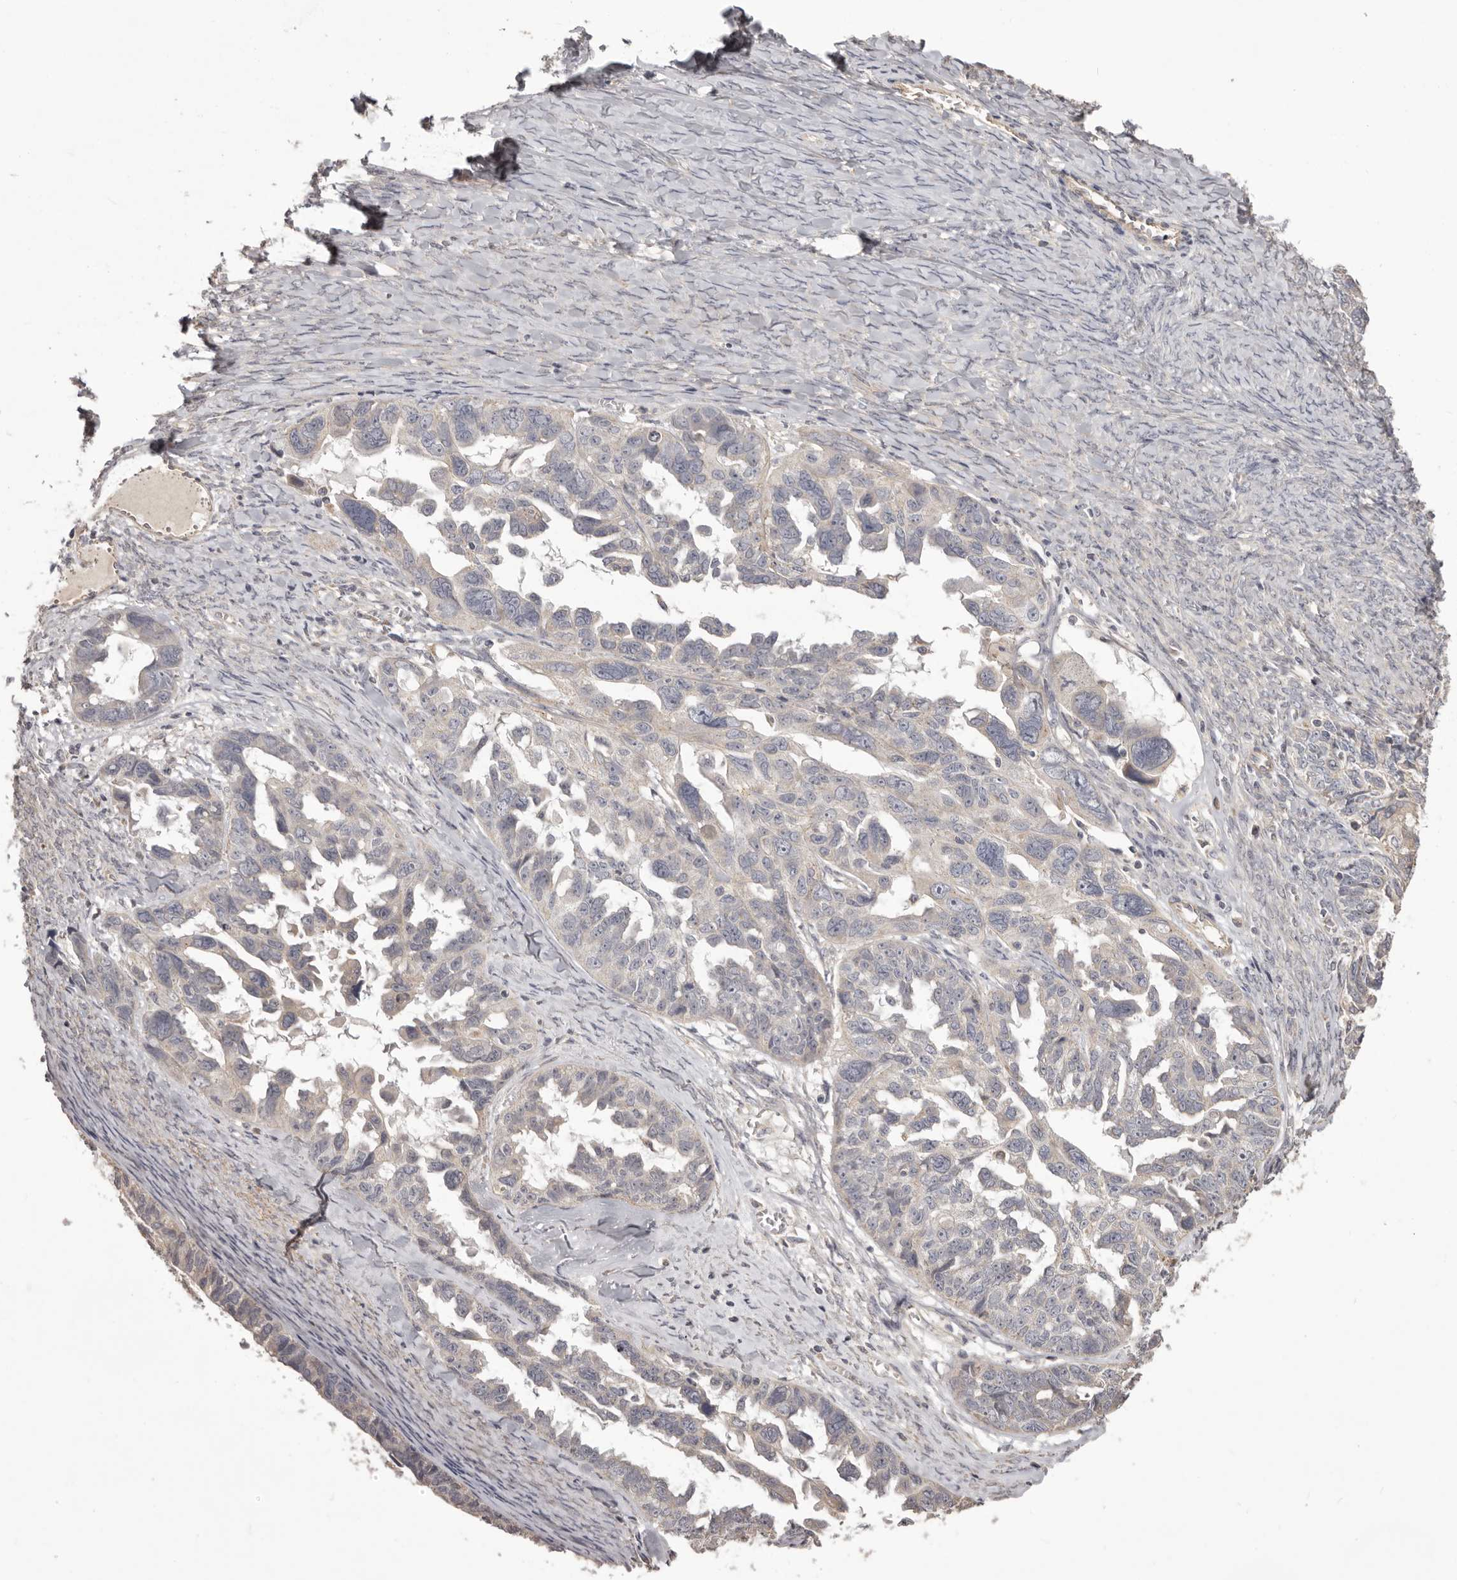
{"staining": {"intensity": "negative", "quantity": "none", "location": "none"}, "tissue": "ovarian cancer", "cell_type": "Tumor cells", "image_type": "cancer", "snomed": [{"axis": "morphology", "description": "Cystadenocarcinoma, serous, NOS"}, {"axis": "topography", "description": "Ovary"}], "caption": "Tumor cells show no significant staining in ovarian cancer.", "gene": "HRH1", "patient": {"sex": "female", "age": 79}}